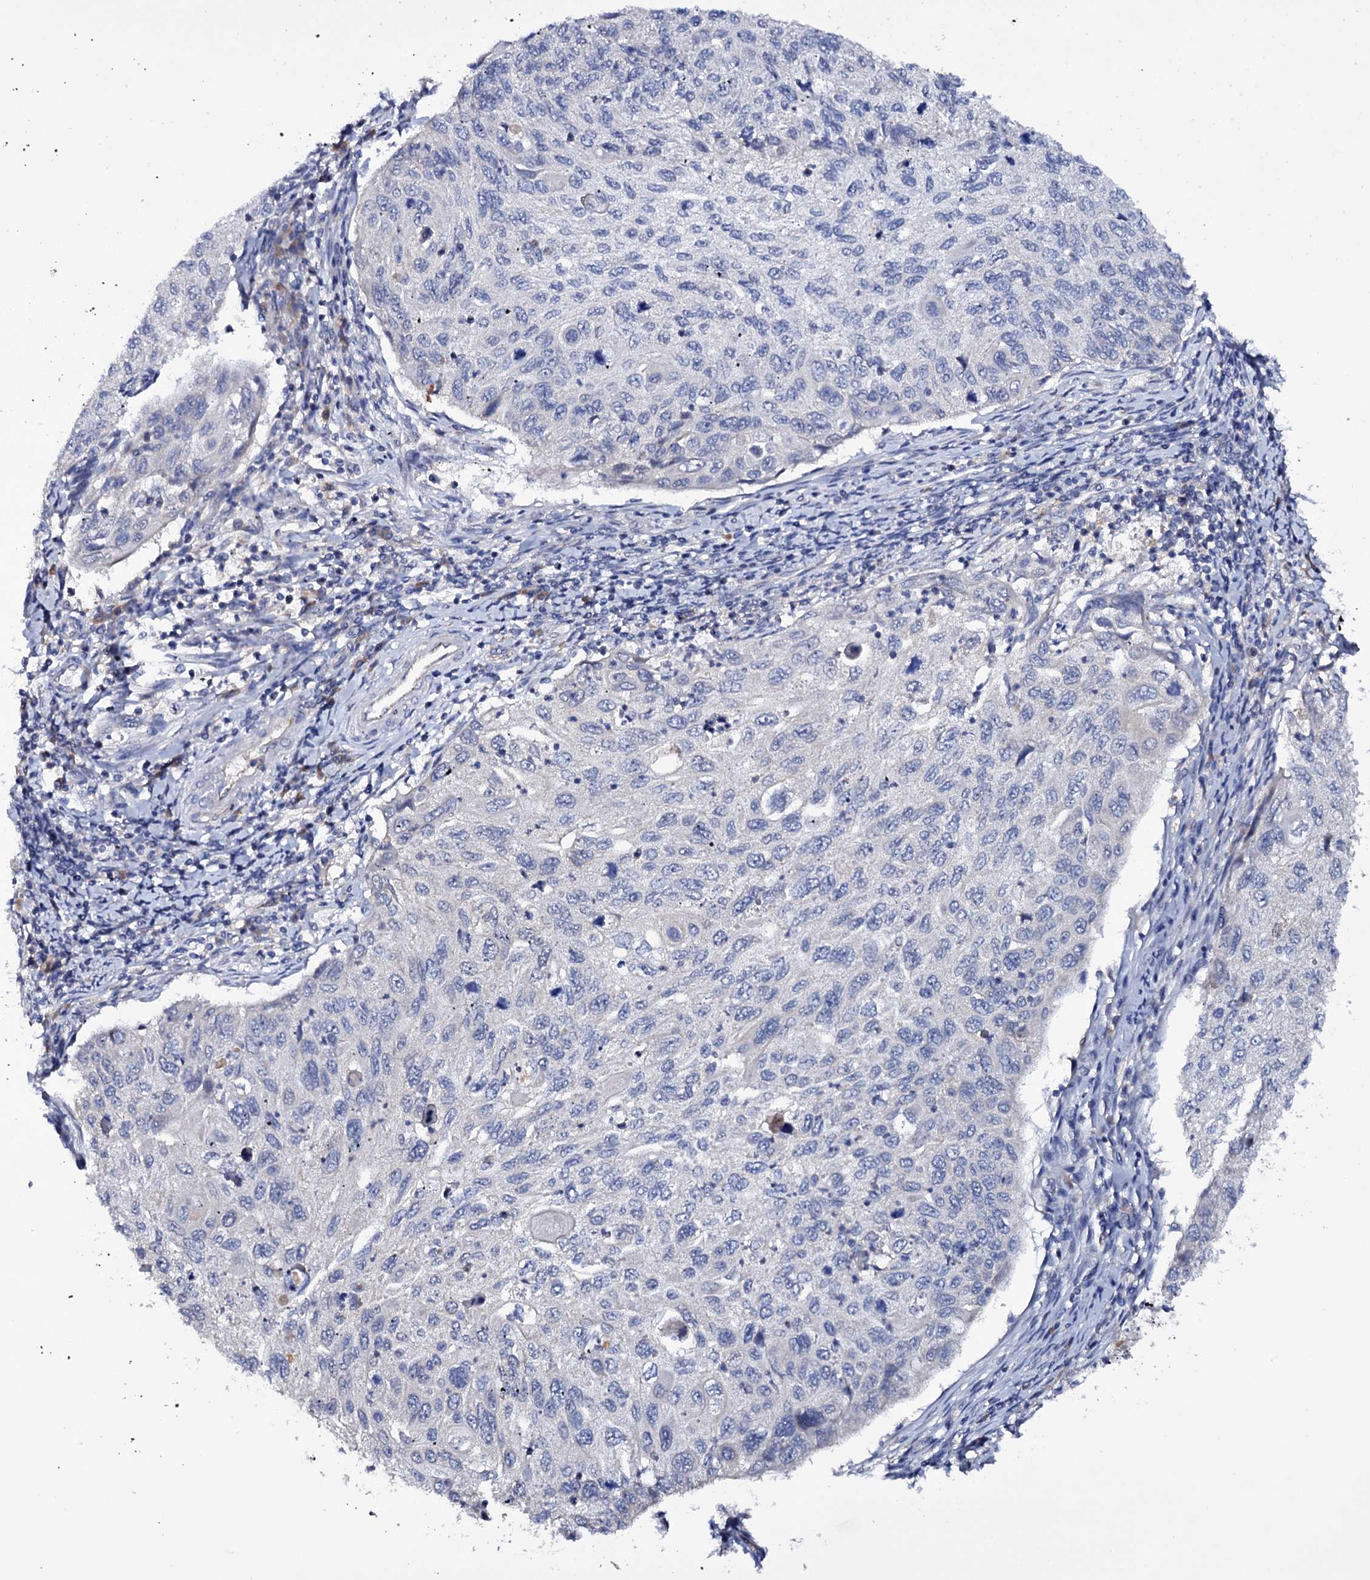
{"staining": {"intensity": "negative", "quantity": "none", "location": "none"}, "tissue": "cervical cancer", "cell_type": "Tumor cells", "image_type": "cancer", "snomed": [{"axis": "morphology", "description": "Squamous cell carcinoma, NOS"}, {"axis": "topography", "description": "Cervix"}], "caption": "An IHC micrograph of squamous cell carcinoma (cervical) is shown. There is no staining in tumor cells of squamous cell carcinoma (cervical).", "gene": "BCL2L14", "patient": {"sex": "female", "age": 70}}